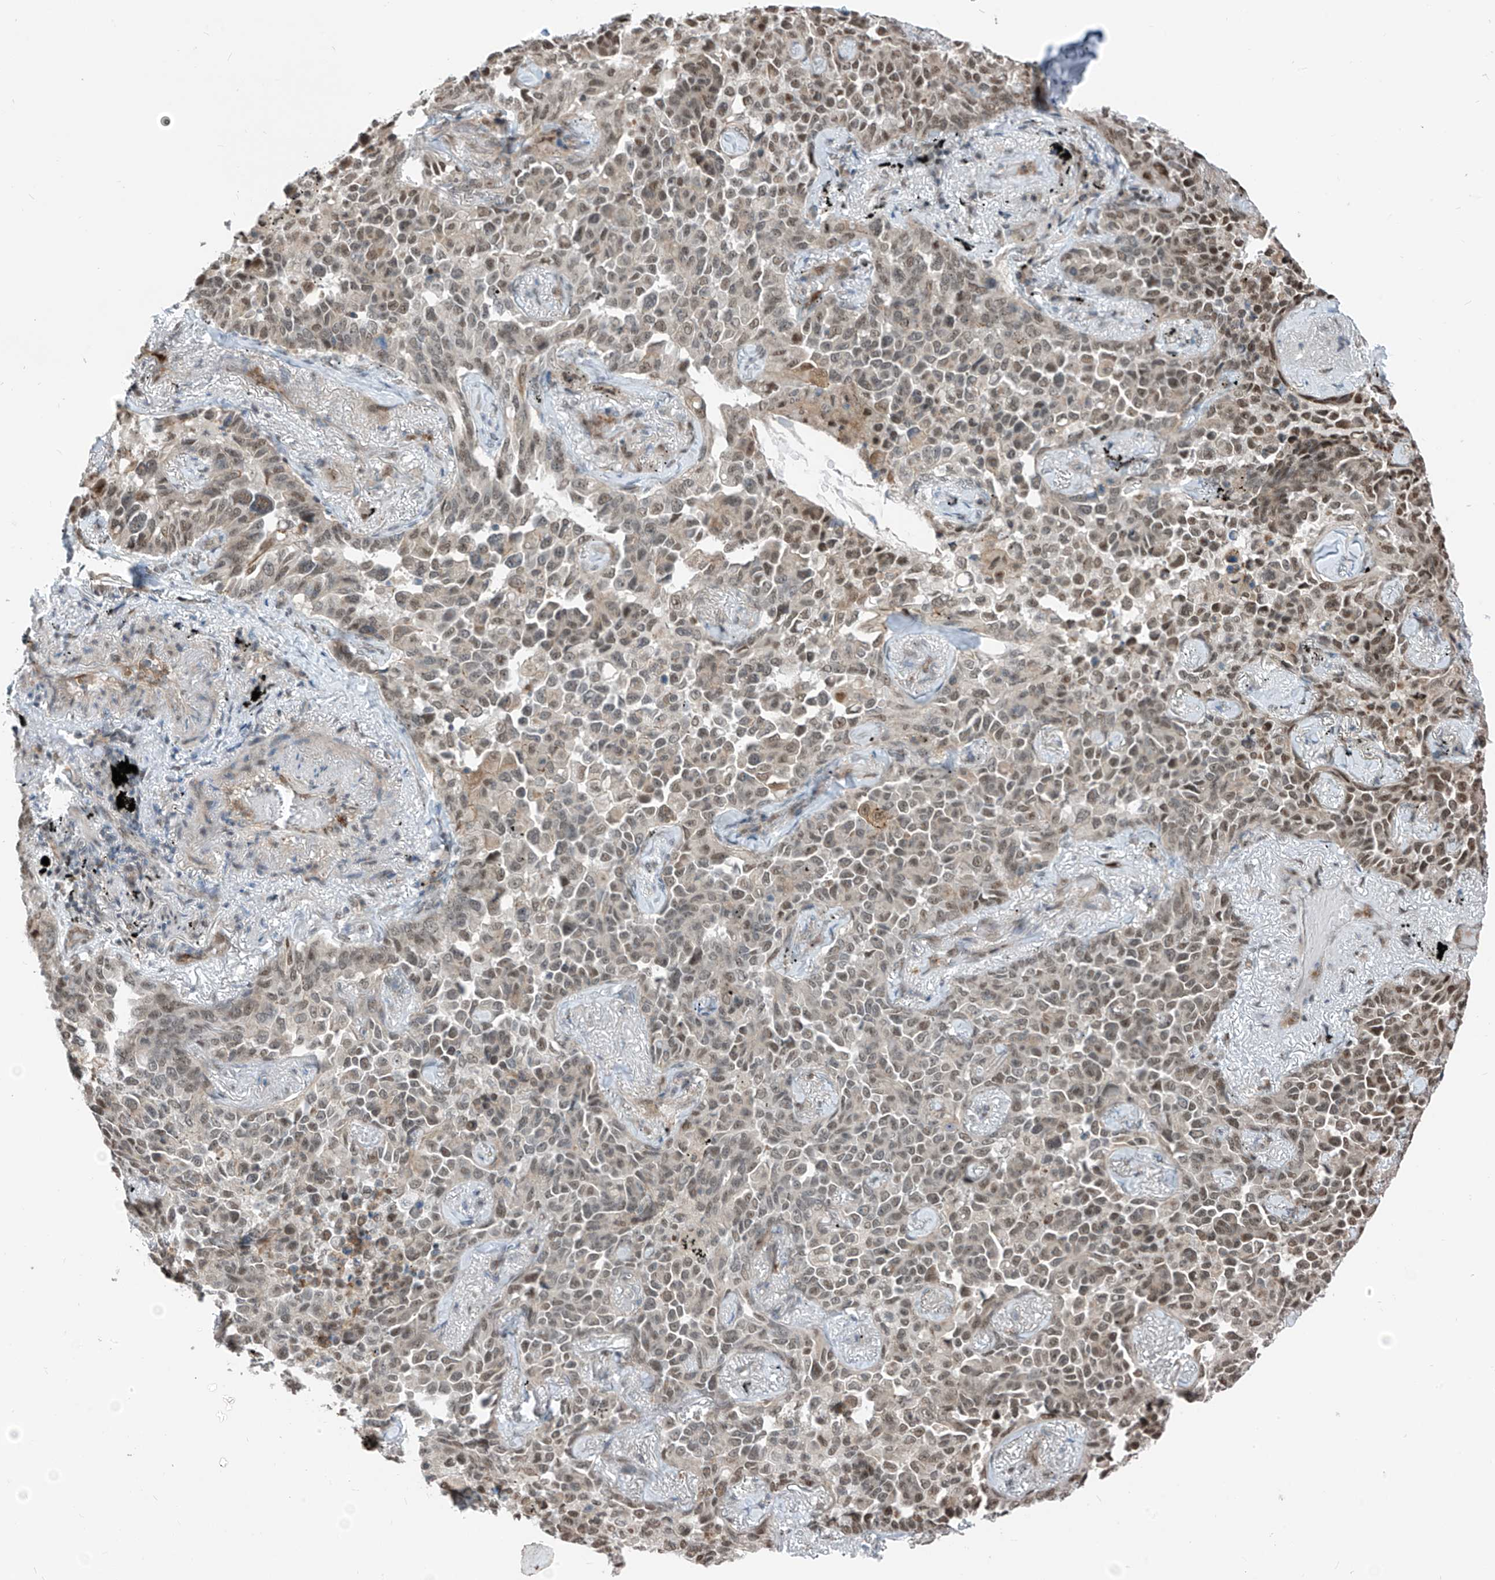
{"staining": {"intensity": "moderate", "quantity": "25%-75%", "location": "nuclear"}, "tissue": "lung cancer", "cell_type": "Tumor cells", "image_type": "cancer", "snomed": [{"axis": "morphology", "description": "Adenocarcinoma, NOS"}, {"axis": "topography", "description": "Lung"}], "caption": "Lung adenocarcinoma tissue demonstrates moderate nuclear expression in about 25%-75% of tumor cells", "gene": "RBP7", "patient": {"sex": "female", "age": 67}}